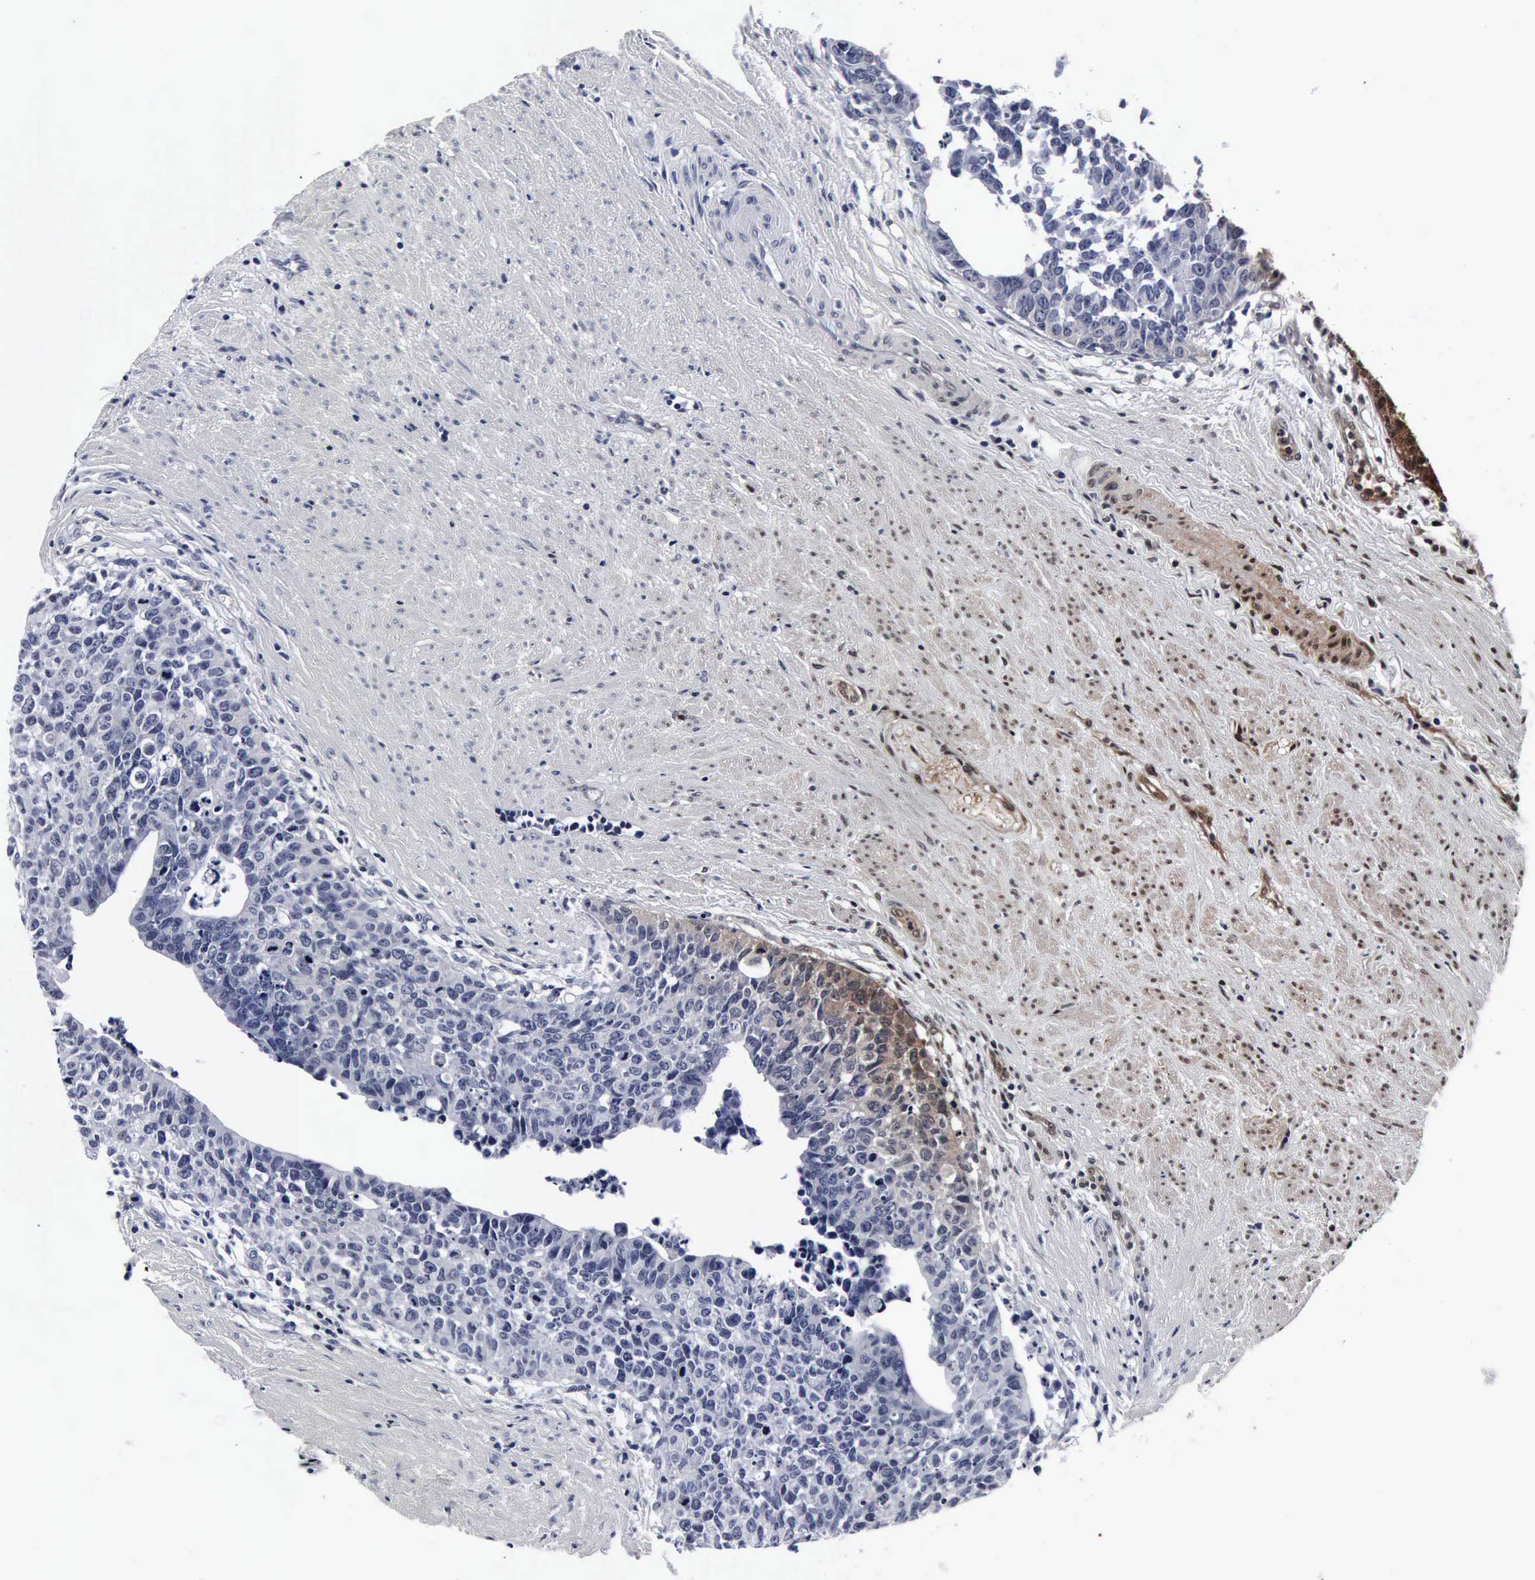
{"staining": {"intensity": "weak", "quantity": ">75%", "location": "cytoplasmic/membranous"}, "tissue": "urothelial cancer", "cell_type": "Tumor cells", "image_type": "cancer", "snomed": [{"axis": "morphology", "description": "Urothelial carcinoma, High grade"}, {"axis": "topography", "description": "Urinary bladder"}], "caption": "Immunohistochemical staining of human urothelial cancer demonstrates weak cytoplasmic/membranous protein expression in approximately >75% of tumor cells.", "gene": "UBC", "patient": {"sex": "male", "age": 81}}